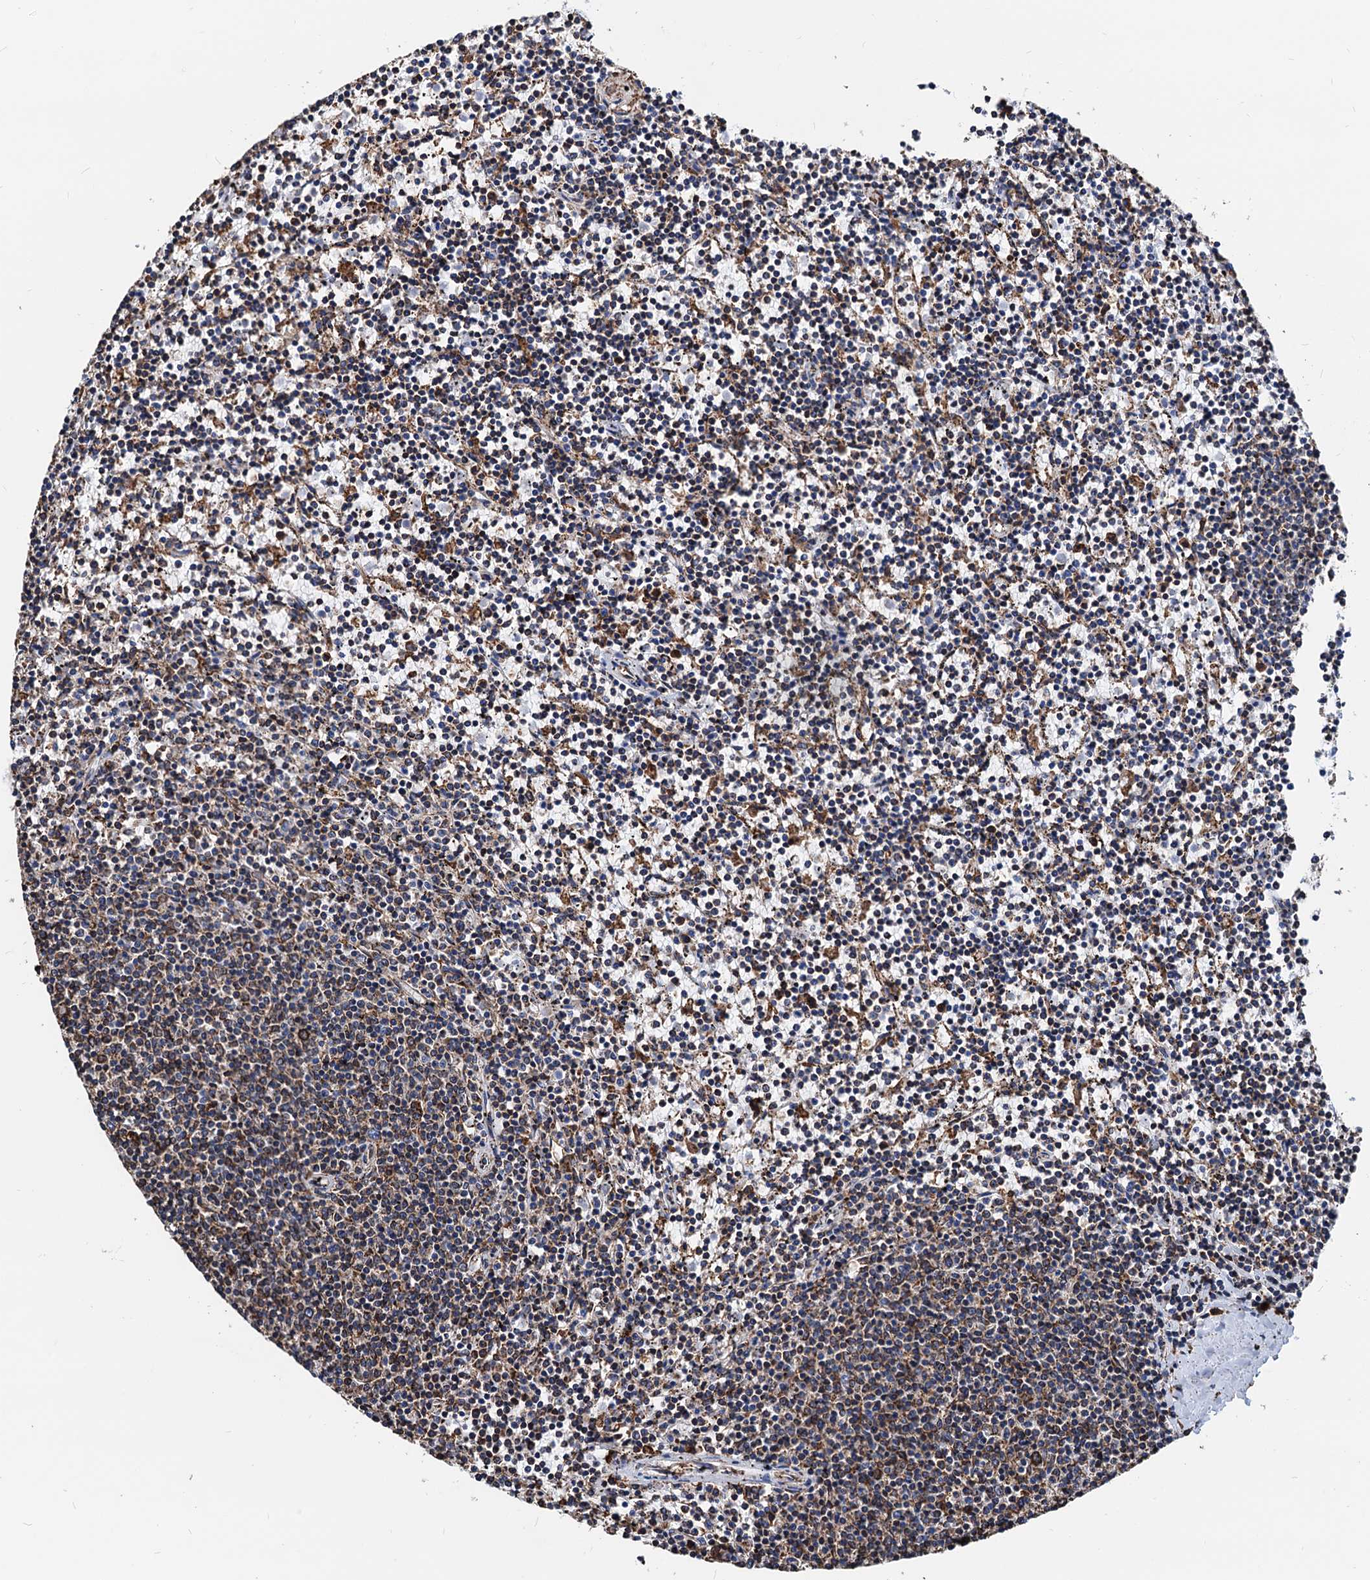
{"staining": {"intensity": "moderate", "quantity": "<25%", "location": "cytoplasmic/membranous"}, "tissue": "lymphoma", "cell_type": "Tumor cells", "image_type": "cancer", "snomed": [{"axis": "morphology", "description": "Malignant lymphoma, non-Hodgkin's type, Low grade"}, {"axis": "topography", "description": "Spleen"}], "caption": "Immunohistochemical staining of lymphoma displays moderate cytoplasmic/membranous protein expression in approximately <25% of tumor cells.", "gene": "HSPA5", "patient": {"sex": "female", "age": 50}}